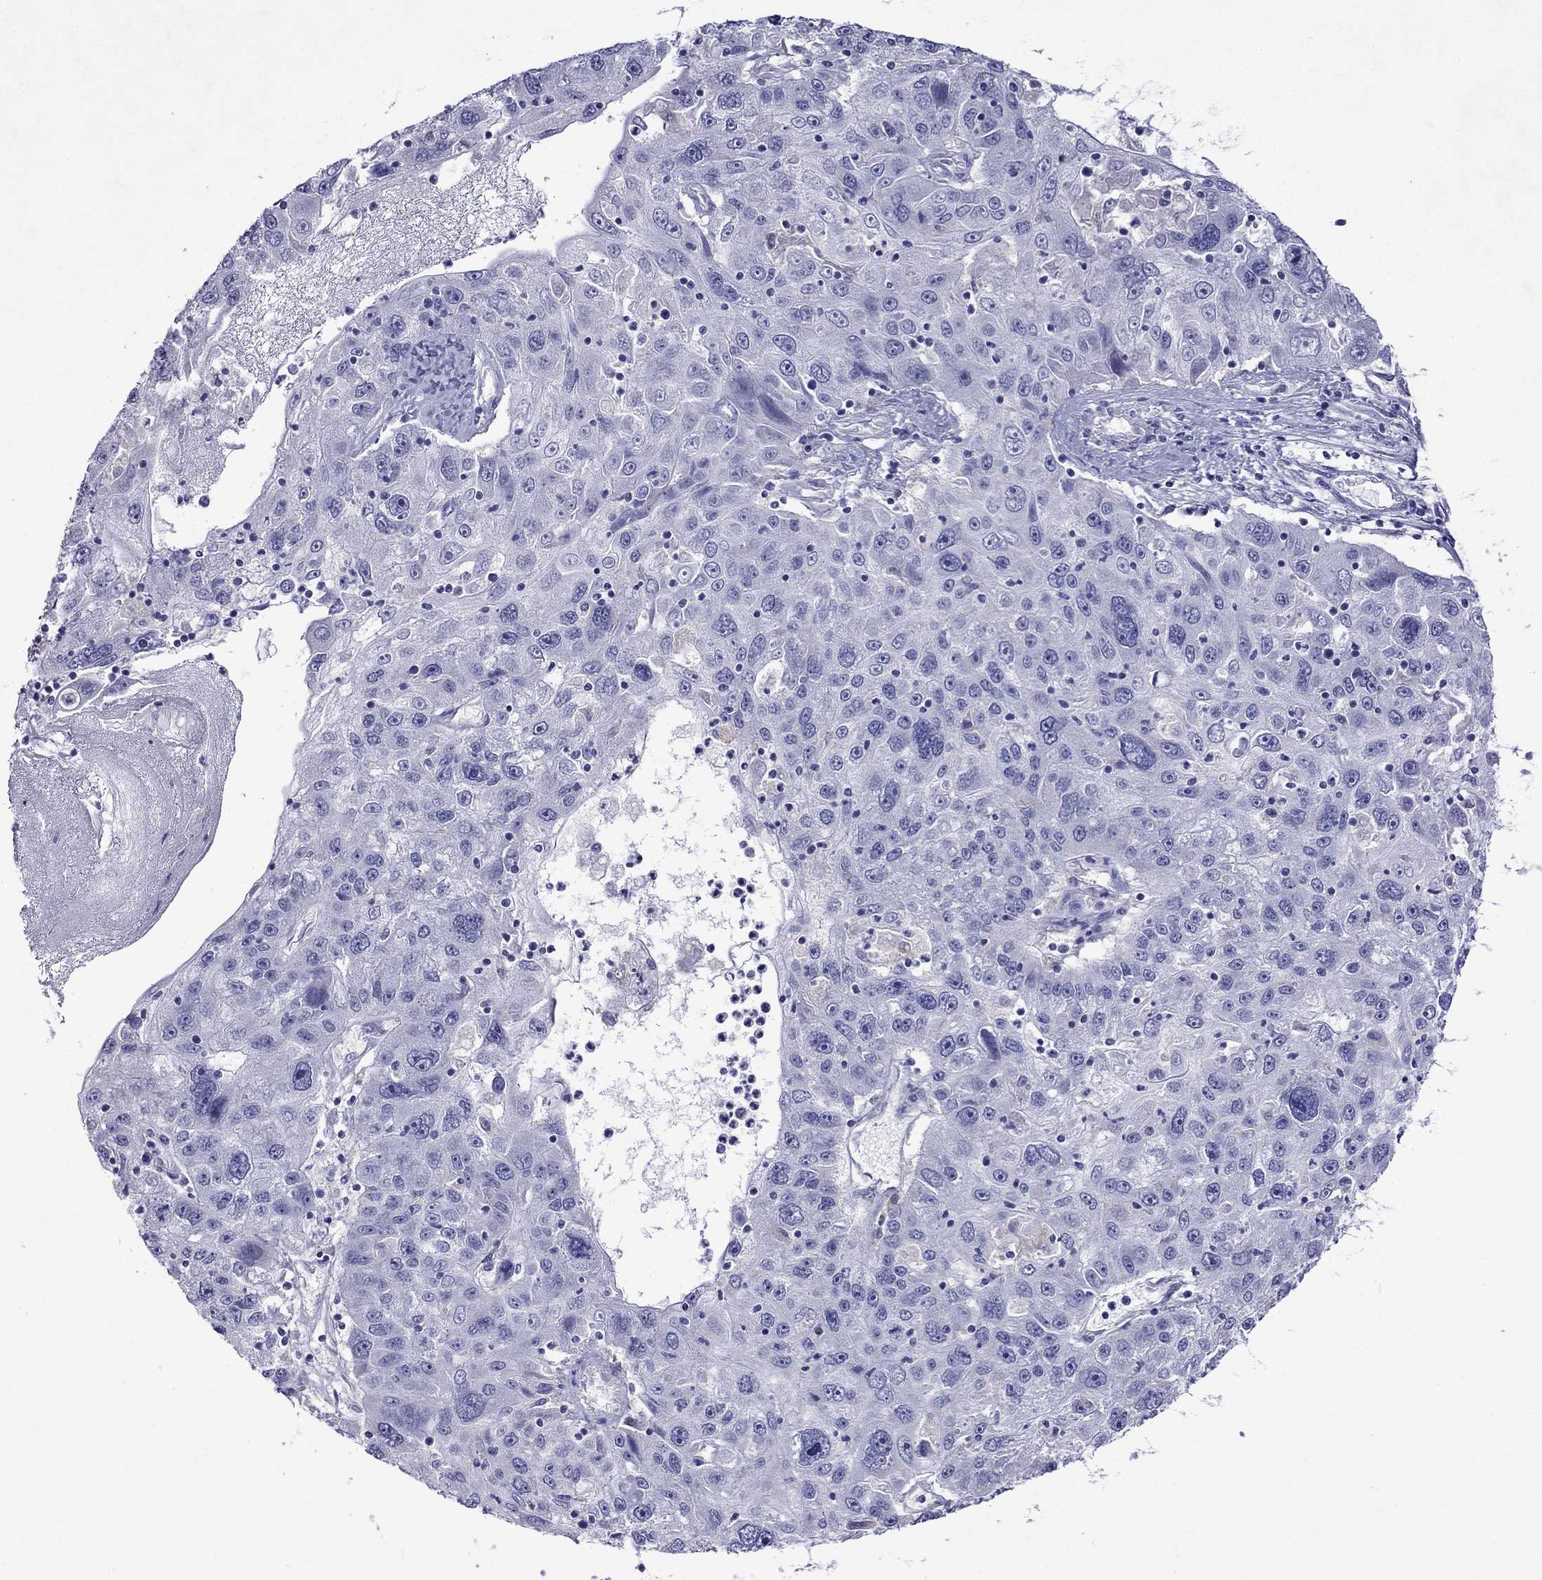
{"staining": {"intensity": "negative", "quantity": "none", "location": "none"}, "tissue": "stomach cancer", "cell_type": "Tumor cells", "image_type": "cancer", "snomed": [{"axis": "morphology", "description": "Adenocarcinoma, NOS"}, {"axis": "topography", "description": "Stomach"}], "caption": "Stomach adenocarcinoma was stained to show a protein in brown. There is no significant staining in tumor cells.", "gene": "TDRD1", "patient": {"sex": "male", "age": 56}}